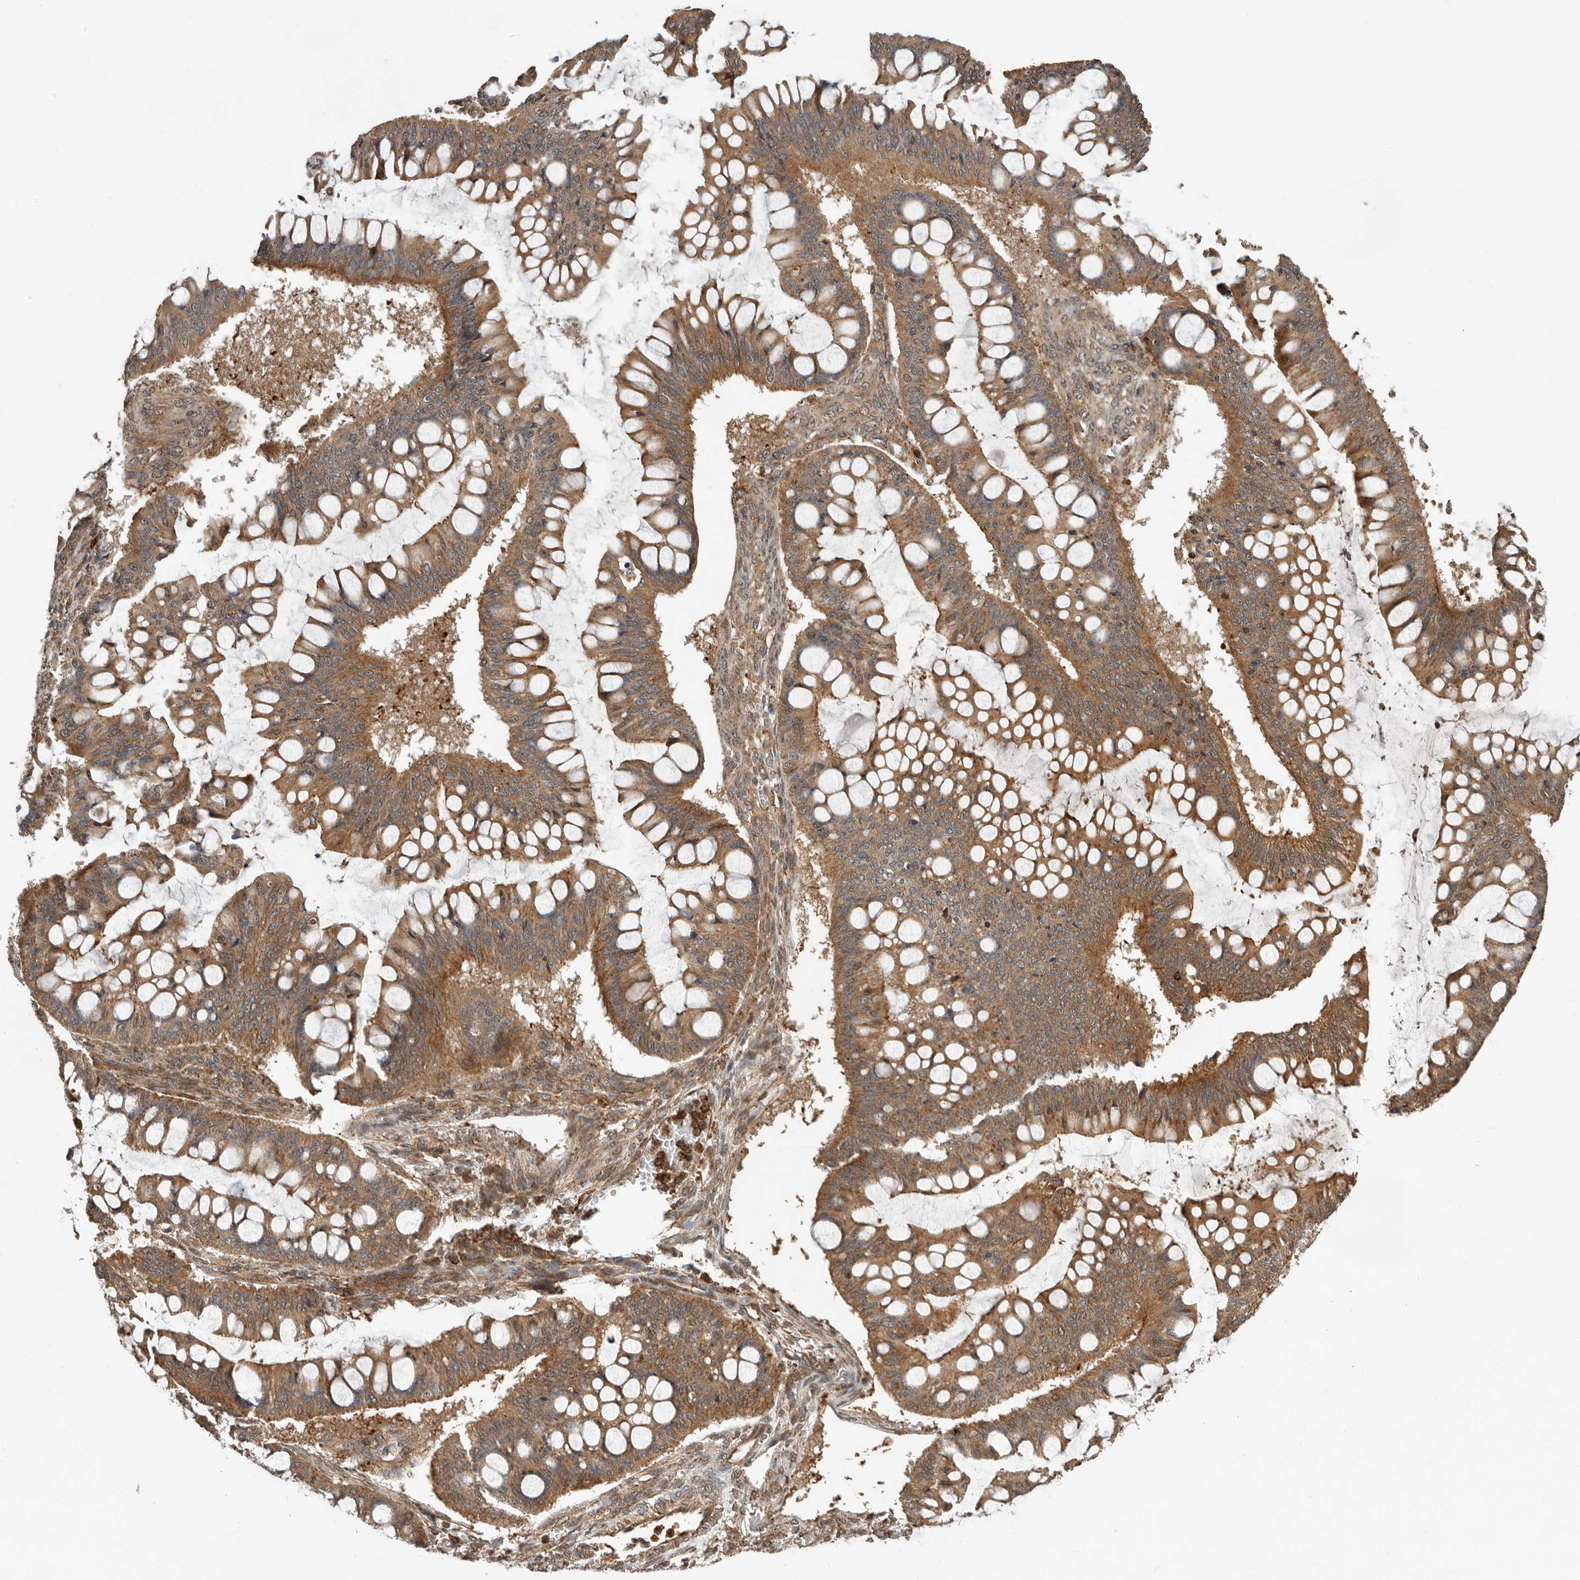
{"staining": {"intensity": "moderate", "quantity": ">75%", "location": "cytoplasmic/membranous"}, "tissue": "ovarian cancer", "cell_type": "Tumor cells", "image_type": "cancer", "snomed": [{"axis": "morphology", "description": "Cystadenocarcinoma, mucinous, NOS"}, {"axis": "topography", "description": "Ovary"}], "caption": "Ovarian cancer stained with DAB (3,3'-diaminobenzidine) immunohistochemistry (IHC) demonstrates medium levels of moderate cytoplasmic/membranous expression in about >75% of tumor cells.", "gene": "RNF157", "patient": {"sex": "female", "age": 73}}